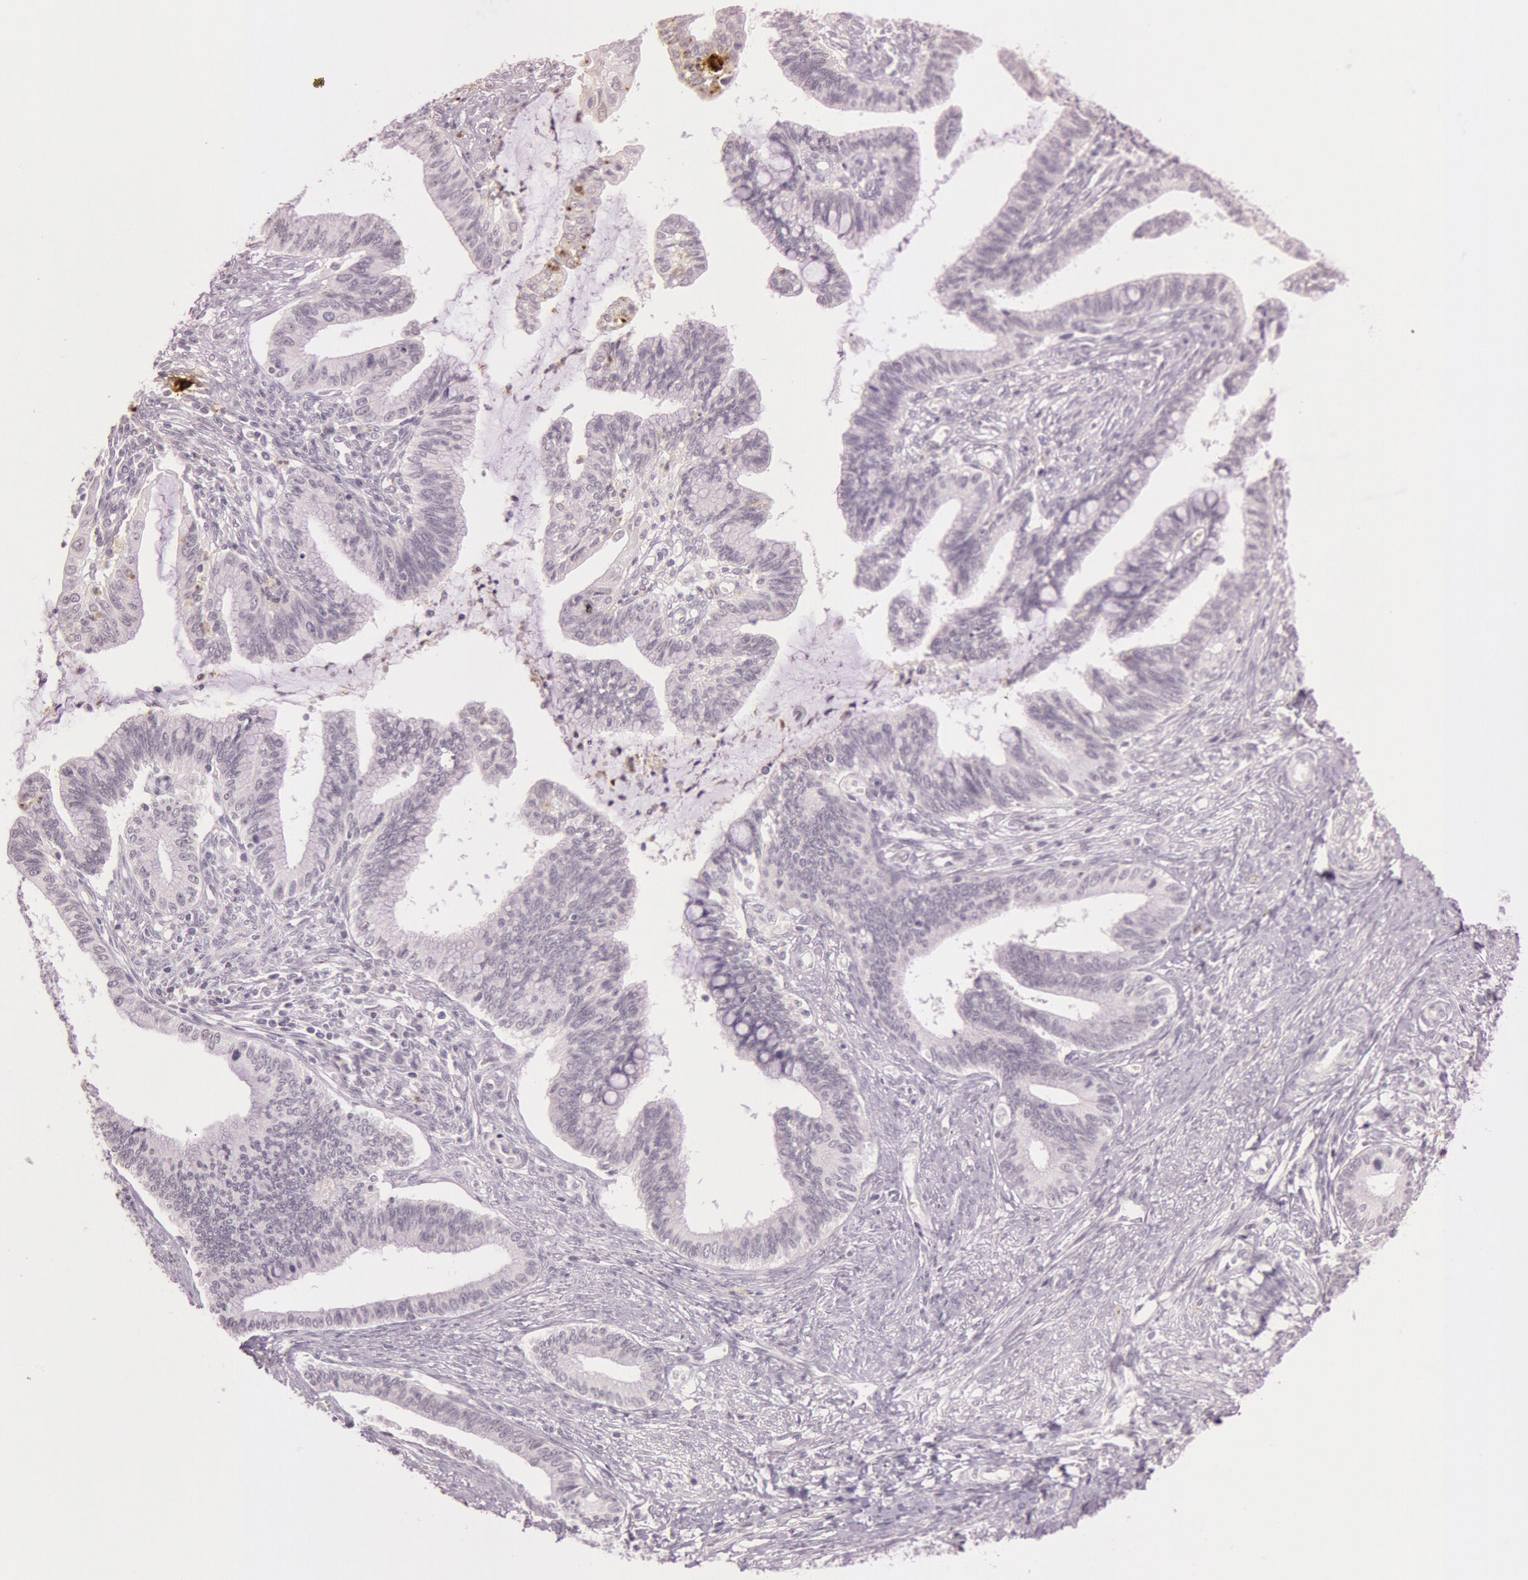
{"staining": {"intensity": "negative", "quantity": "none", "location": "none"}, "tissue": "cervical cancer", "cell_type": "Tumor cells", "image_type": "cancer", "snomed": [{"axis": "morphology", "description": "Adenocarcinoma, NOS"}, {"axis": "topography", "description": "Cervix"}], "caption": "DAB immunohistochemical staining of cervical cancer (adenocarcinoma) reveals no significant expression in tumor cells. (Immunohistochemistry, brightfield microscopy, high magnification).", "gene": "KDM6A", "patient": {"sex": "female", "age": 36}}